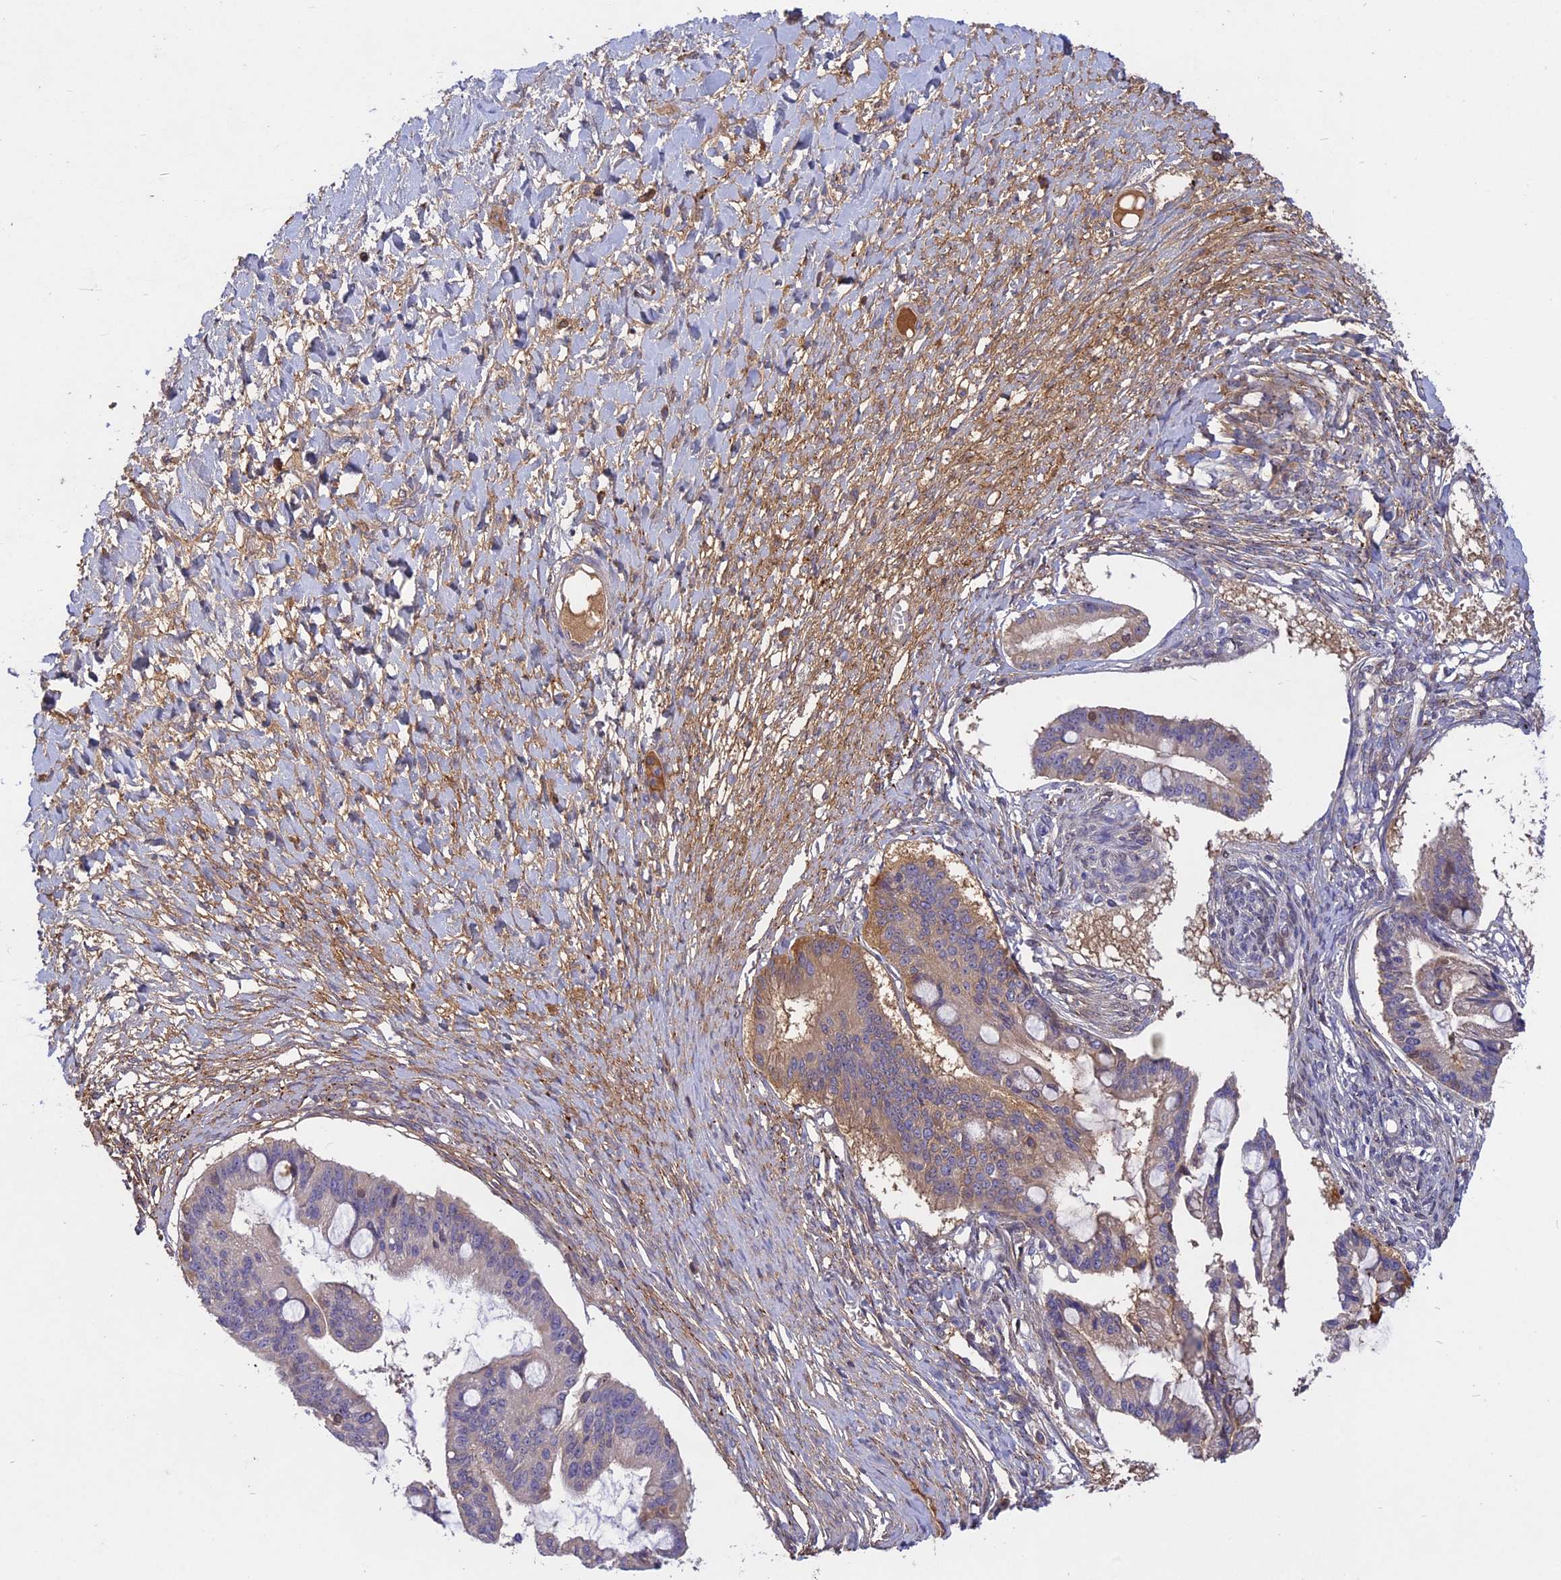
{"staining": {"intensity": "weak", "quantity": "<25%", "location": "cytoplasmic/membranous"}, "tissue": "ovarian cancer", "cell_type": "Tumor cells", "image_type": "cancer", "snomed": [{"axis": "morphology", "description": "Cystadenocarcinoma, mucinous, NOS"}, {"axis": "topography", "description": "Ovary"}], "caption": "Tumor cells show no significant positivity in ovarian cancer (mucinous cystadenocarcinoma). (IHC, brightfield microscopy, high magnification).", "gene": "ADO", "patient": {"sex": "female", "age": 73}}